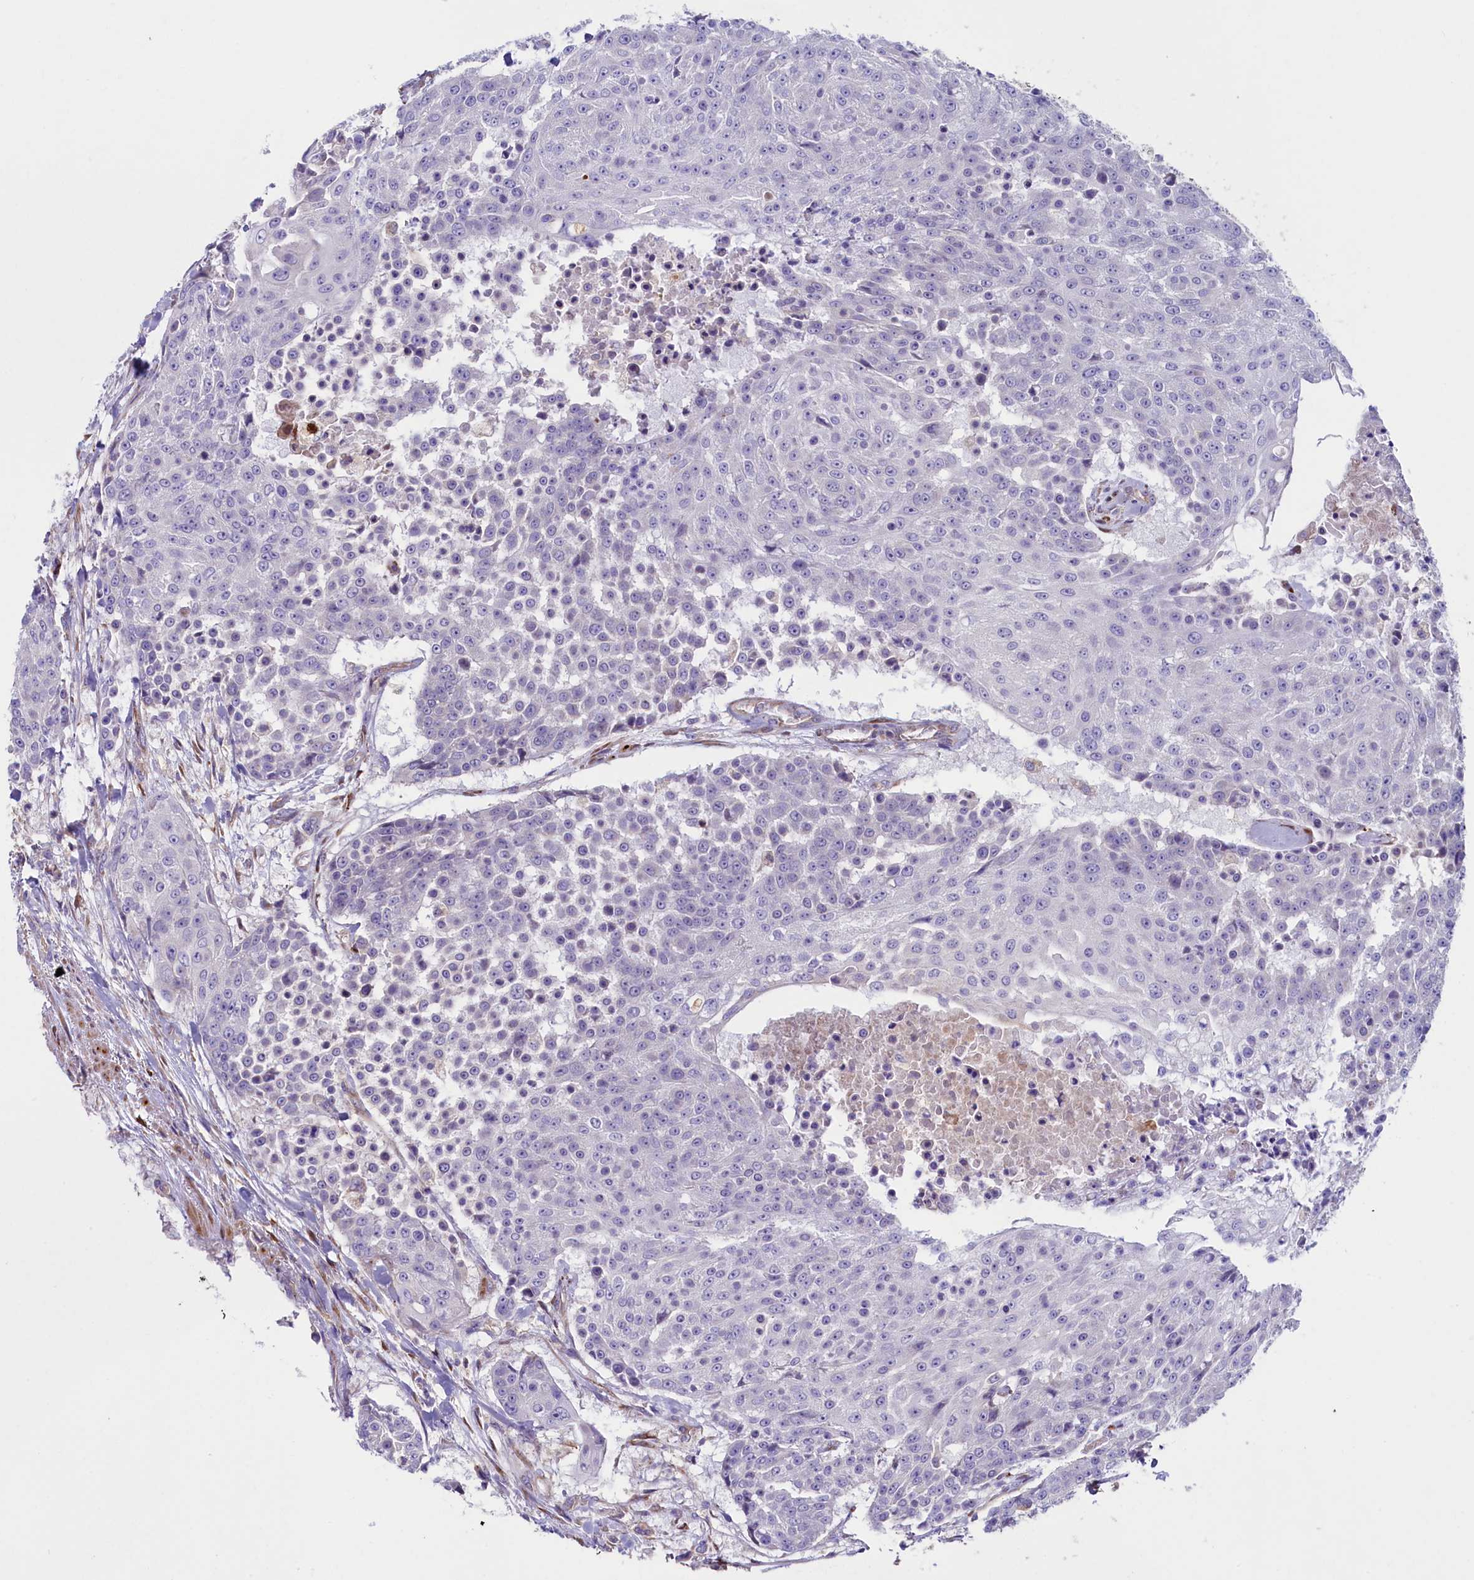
{"staining": {"intensity": "negative", "quantity": "none", "location": "none"}, "tissue": "urothelial cancer", "cell_type": "Tumor cells", "image_type": "cancer", "snomed": [{"axis": "morphology", "description": "Urothelial carcinoma, High grade"}, {"axis": "topography", "description": "Urinary bladder"}], "caption": "Immunohistochemistry histopathology image of human urothelial cancer stained for a protein (brown), which displays no positivity in tumor cells. The staining was performed using DAB to visualize the protein expression in brown, while the nuclei were stained in blue with hematoxylin (Magnification: 20x).", "gene": "GPR108", "patient": {"sex": "female", "age": 63}}